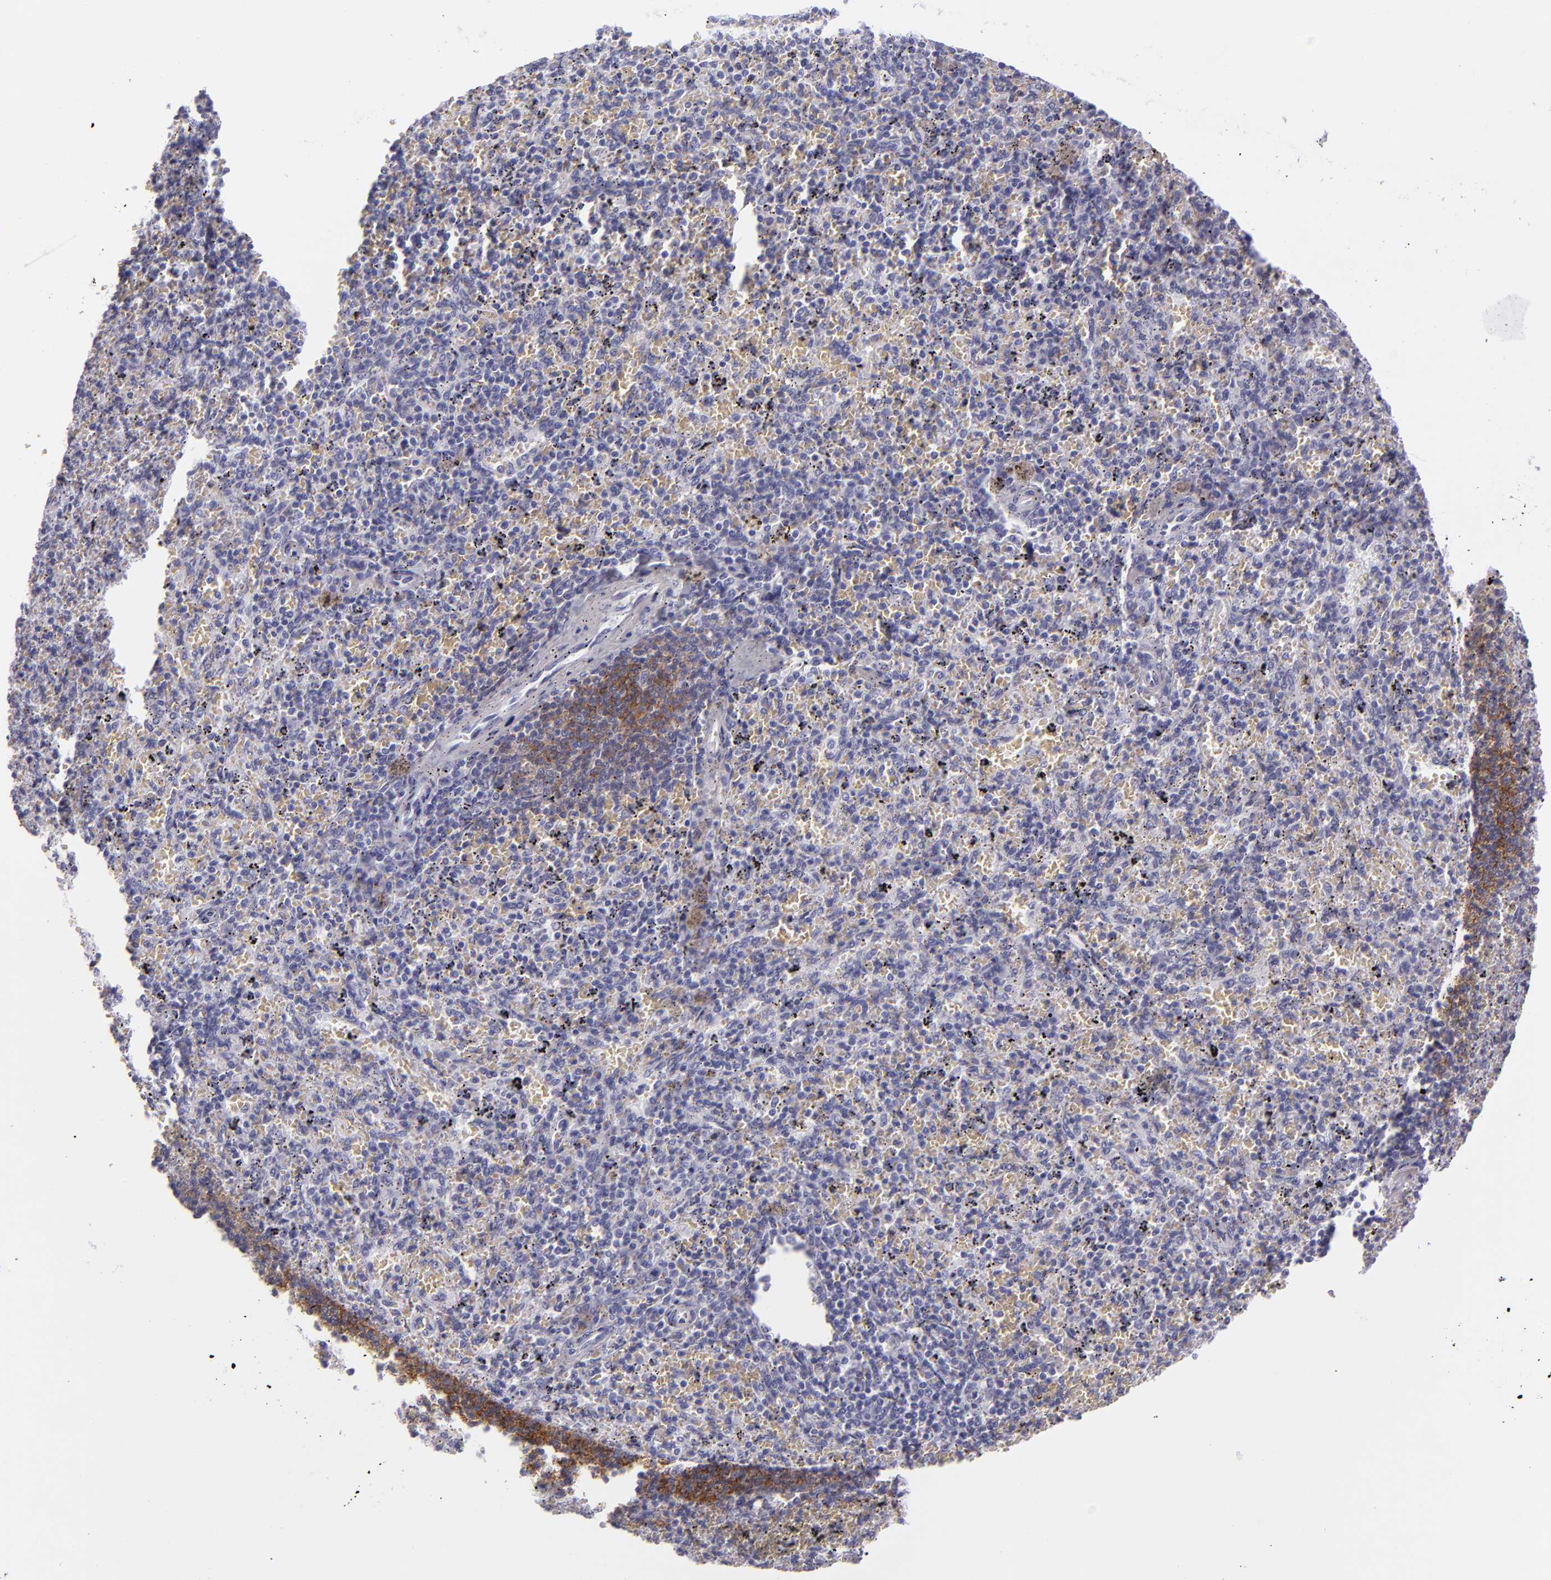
{"staining": {"intensity": "weak", "quantity": "<25%", "location": "cytoplasmic/membranous"}, "tissue": "spleen", "cell_type": "Cells in red pulp", "image_type": "normal", "snomed": [{"axis": "morphology", "description": "Normal tissue, NOS"}, {"axis": "topography", "description": "Spleen"}], "caption": "Cells in red pulp show no significant expression in benign spleen.", "gene": "CR2", "patient": {"sex": "female", "age": 43}}